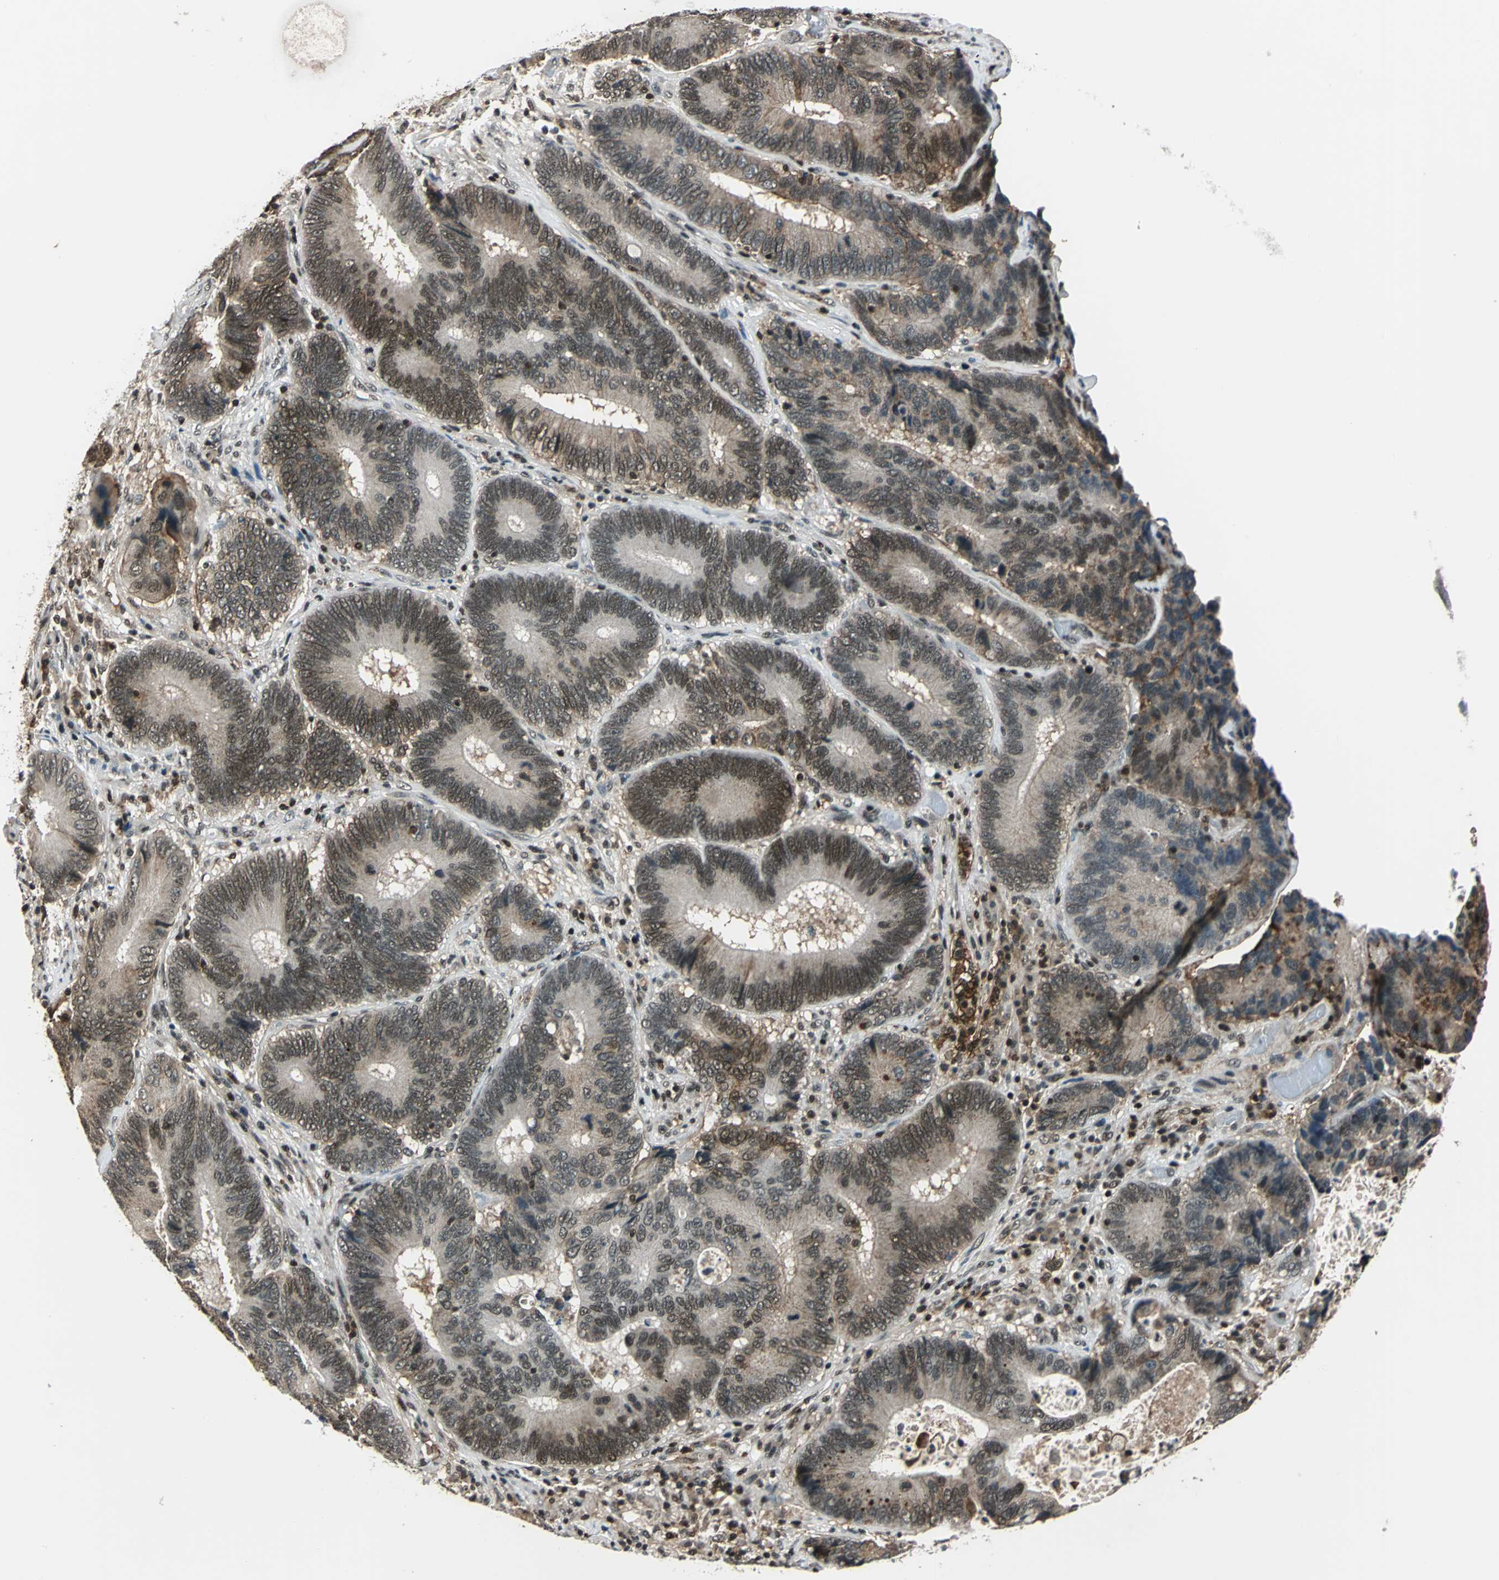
{"staining": {"intensity": "moderate", "quantity": "25%-75%", "location": "cytoplasmic/membranous,nuclear"}, "tissue": "colorectal cancer", "cell_type": "Tumor cells", "image_type": "cancer", "snomed": [{"axis": "morphology", "description": "Adenocarcinoma, NOS"}, {"axis": "topography", "description": "Colon"}], "caption": "Immunohistochemistry photomicrograph of neoplastic tissue: human adenocarcinoma (colorectal) stained using immunohistochemistry (IHC) reveals medium levels of moderate protein expression localized specifically in the cytoplasmic/membranous and nuclear of tumor cells, appearing as a cytoplasmic/membranous and nuclear brown color.", "gene": "NR2C2", "patient": {"sex": "female", "age": 78}}